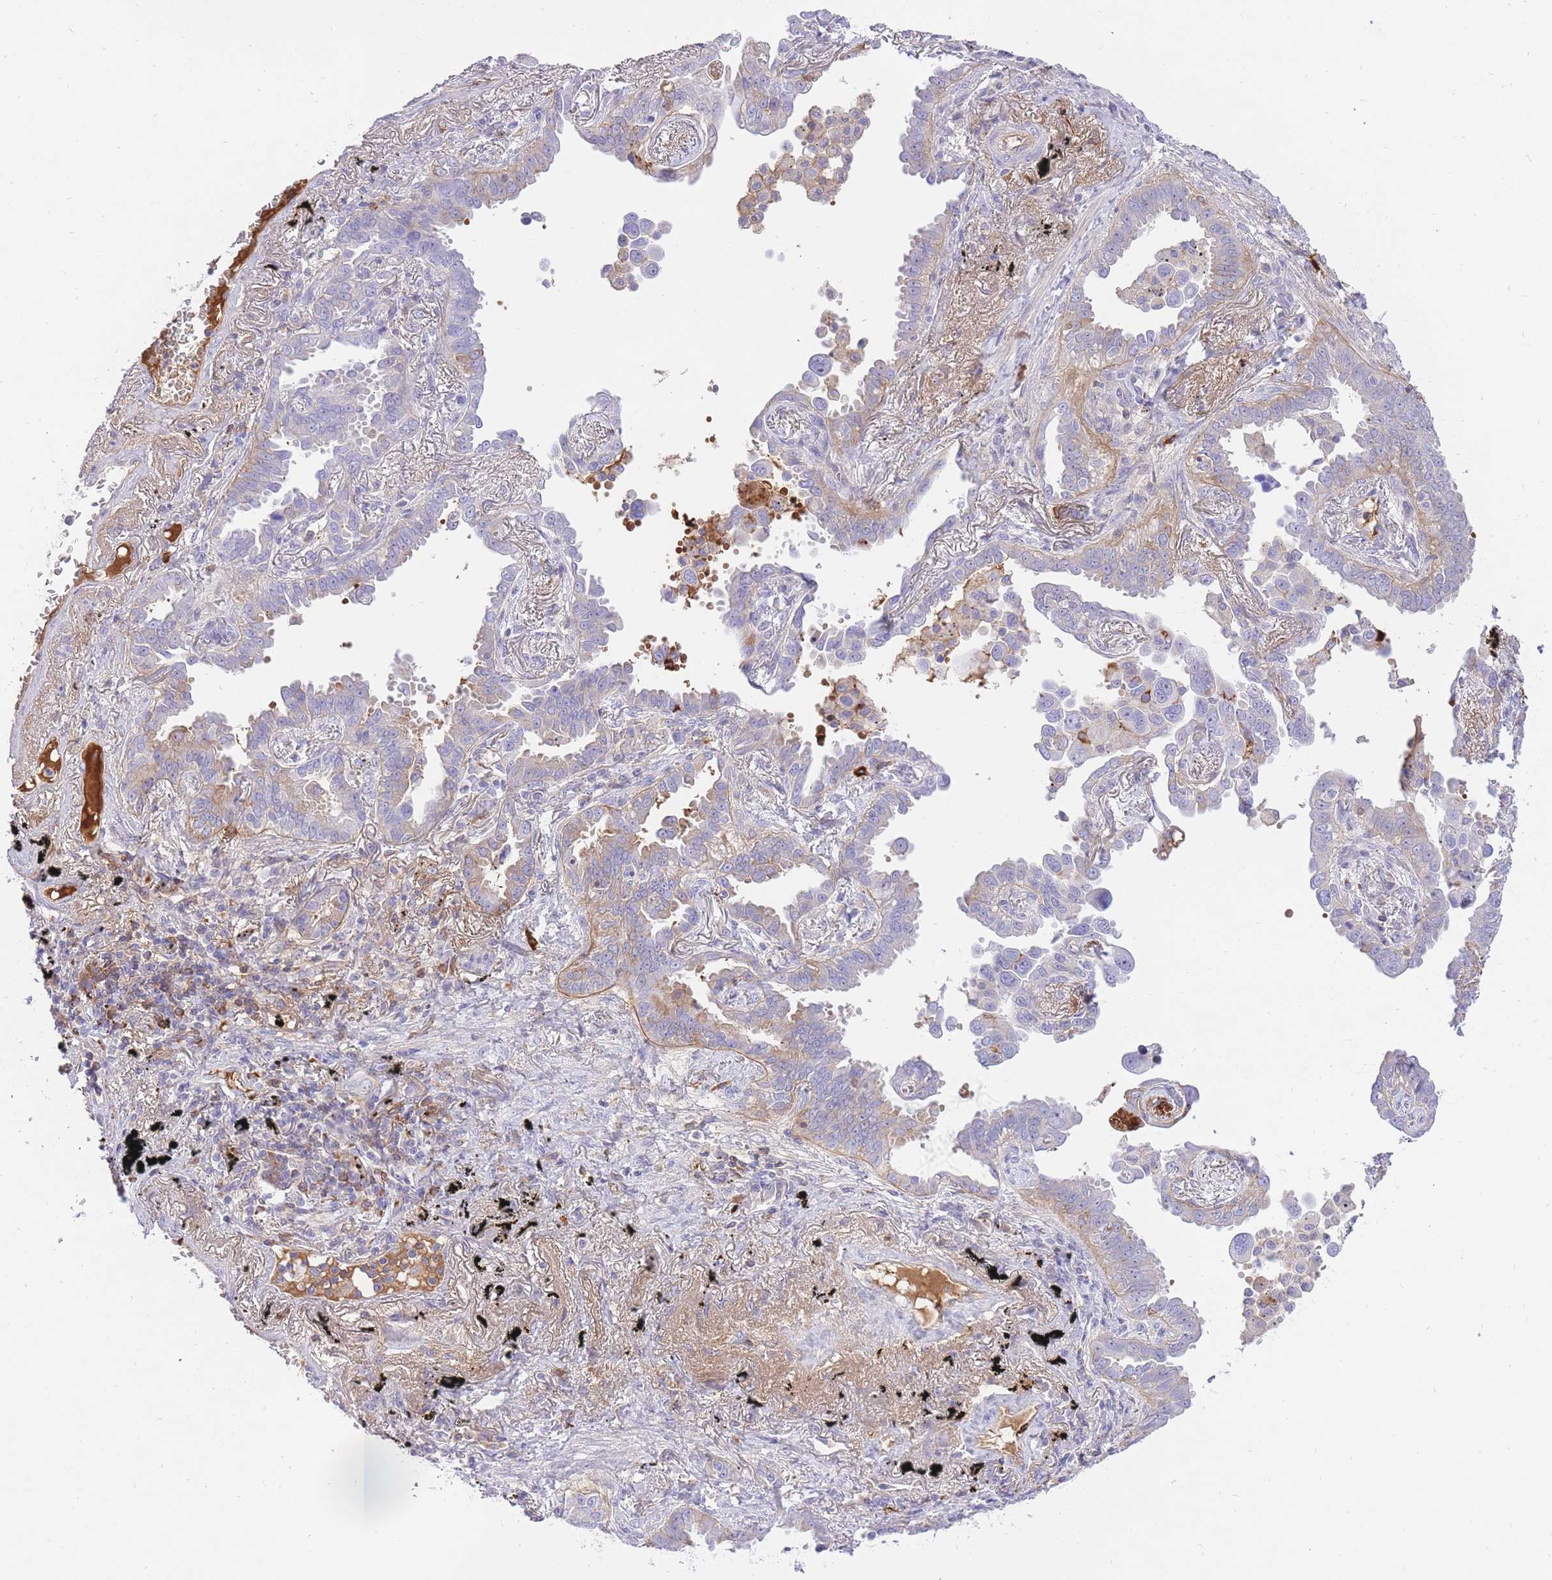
{"staining": {"intensity": "negative", "quantity": "none", "location": "none"}, "tissue": "lung cancer", "cell_type": "Tumor cells", "image_type": "cancer", "snomed": [{"axis": "morphology", "description": "Adenocarcinoma, NOS"}, {"axis": "topography", "description": "Lung"}], "caption": "Immunohistochemistry micrograph of neoplastic tissue: lung adenocarcinoma stained with DAB displays no significant protein staining in tumor cells.", "gene": "HRG", "patient": {"sex": "male", "age": 67}}